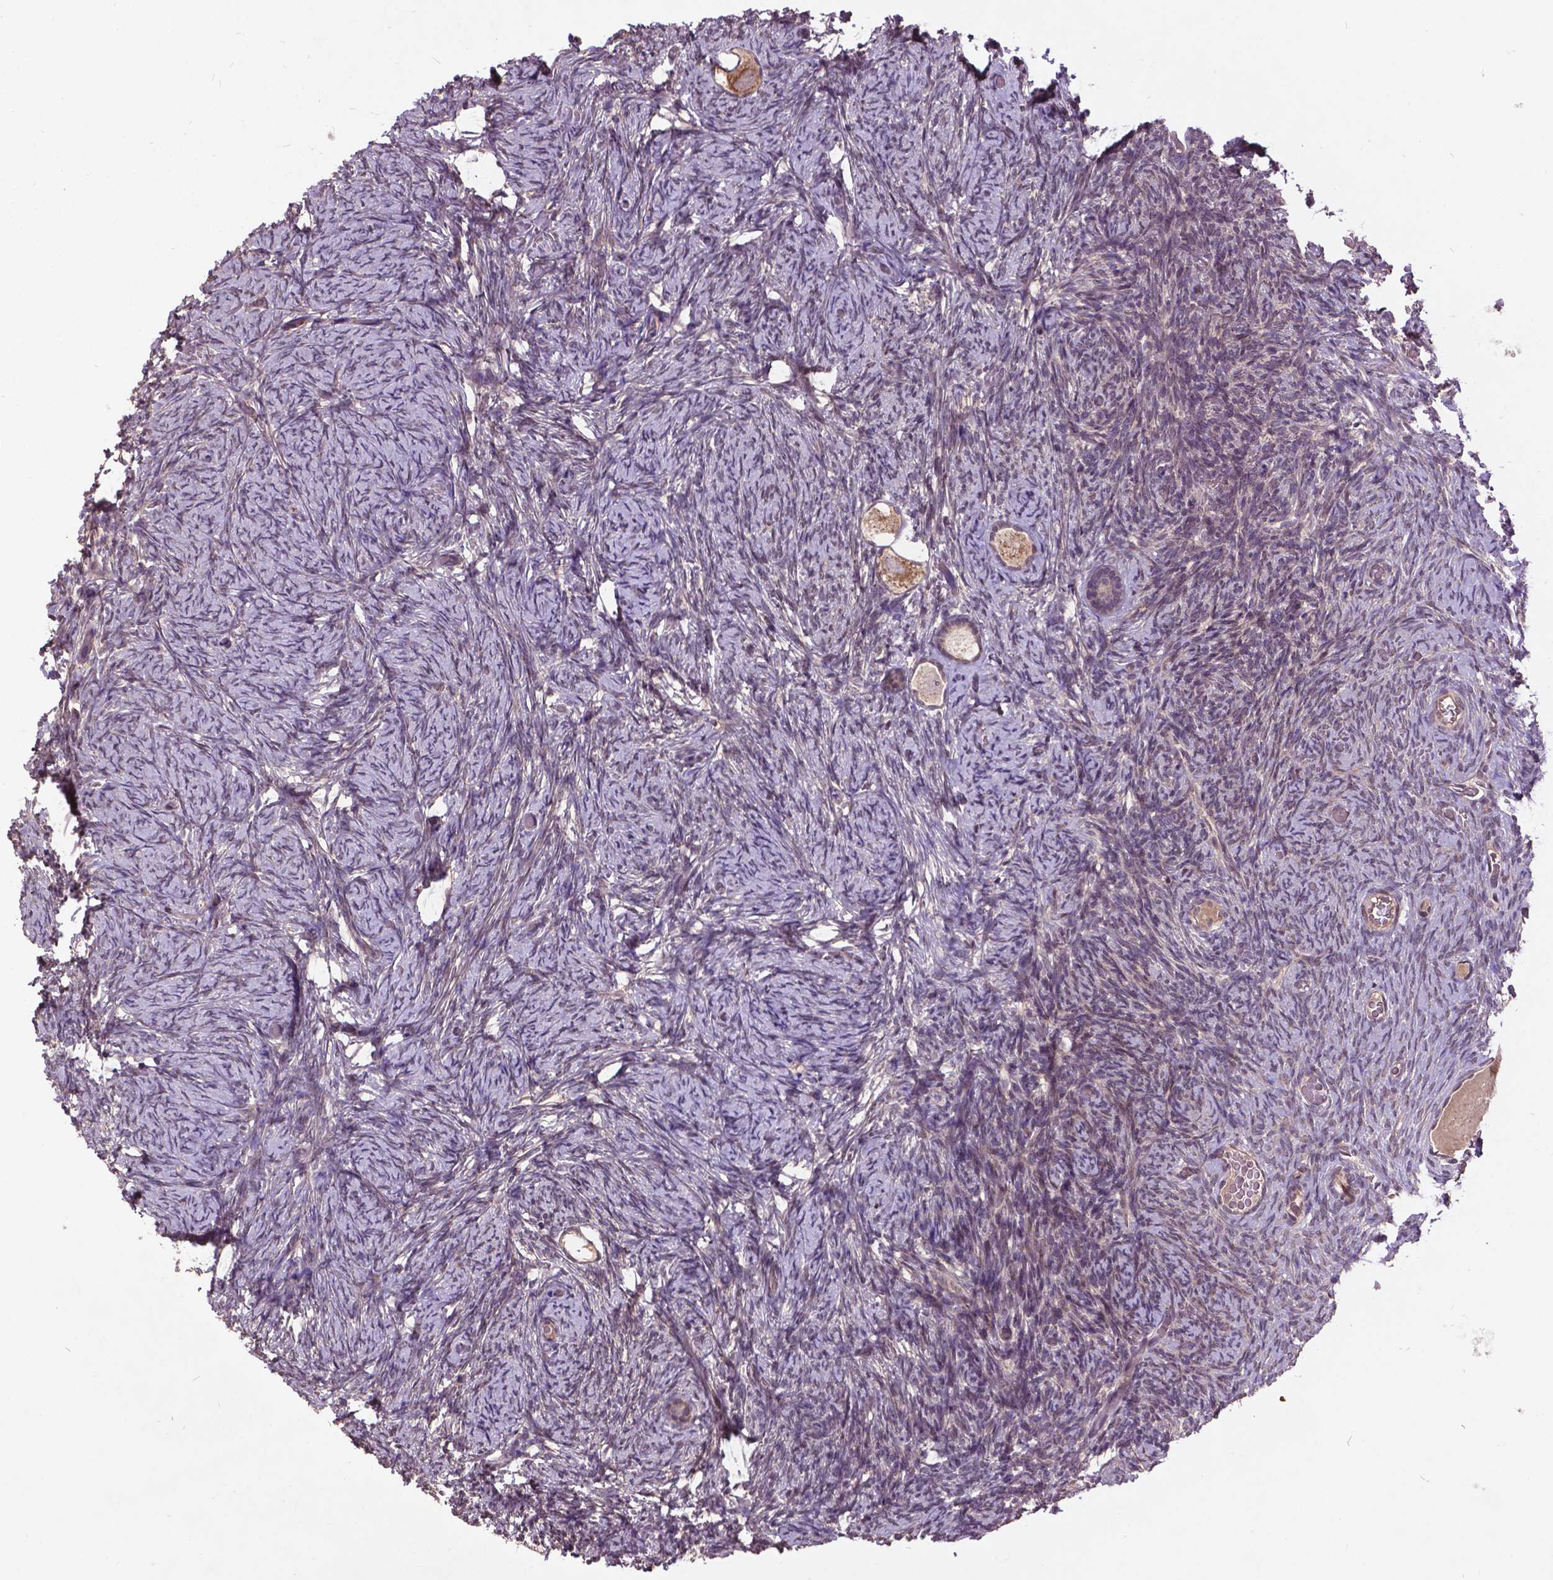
{"staining": {"intensity": "moderate", "quantity": ">75%", "location": "cytoplasmic/membranous"}, "tissue": "ovary", "cell_type": "Follicle cells", "image_type": "normal", "snomed": [{"axis": "morphology", "description": "Normal tissue, NOS"}, {"axis": "topography", "description": "Ovary"}], "caption": "DAB (3,3'-diaminobenzidine) immunohistochemical staining of unremarkable human ovary reveals moderate cytoplasmic/membranous protein expression in about >75% of follicle cells.", "gene": "AP1S3", "patient": {"sex": "female", "age": 34}}